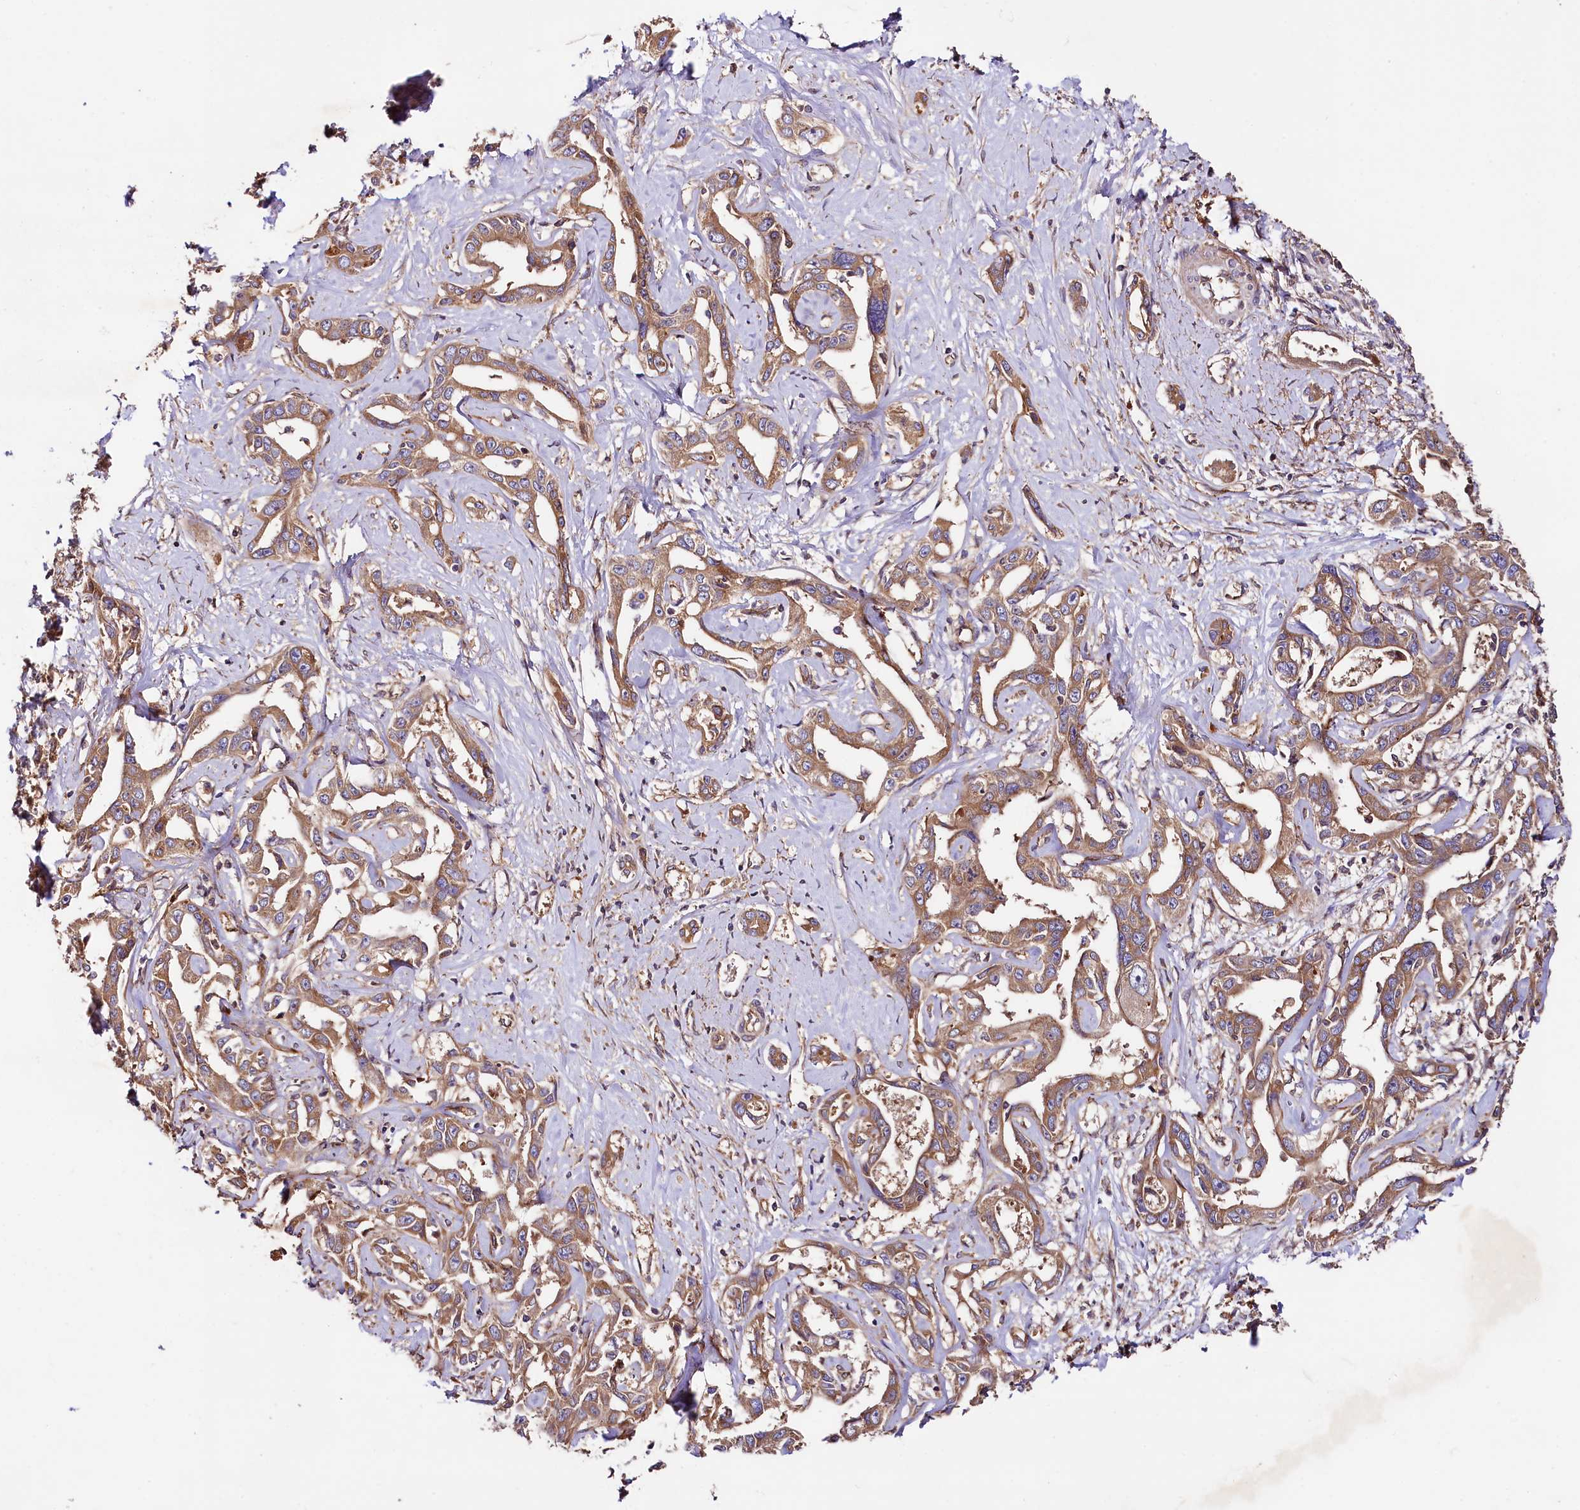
{"staining": {"intensity": "moderate", "quantity": ">75%", "location": "cytoplasmic/membranous"}, "tissue": "liver cancer", "cell_type": "Tumor cells", "image_type": "cancer", "snomed": [{"axis": "morphology", "description": "Cholangiocarcinoma"}, {"axis": "topography", "description": "Liver"}], "caption": "A histopathology image of human liver cancer (cholangiocarcinoma) stained for a protein reveals moderate cytoplasmic/membranous brown staining in tumor cells.", "gene": "CEP295", "patient": {"sex": "male", "age": 59}}